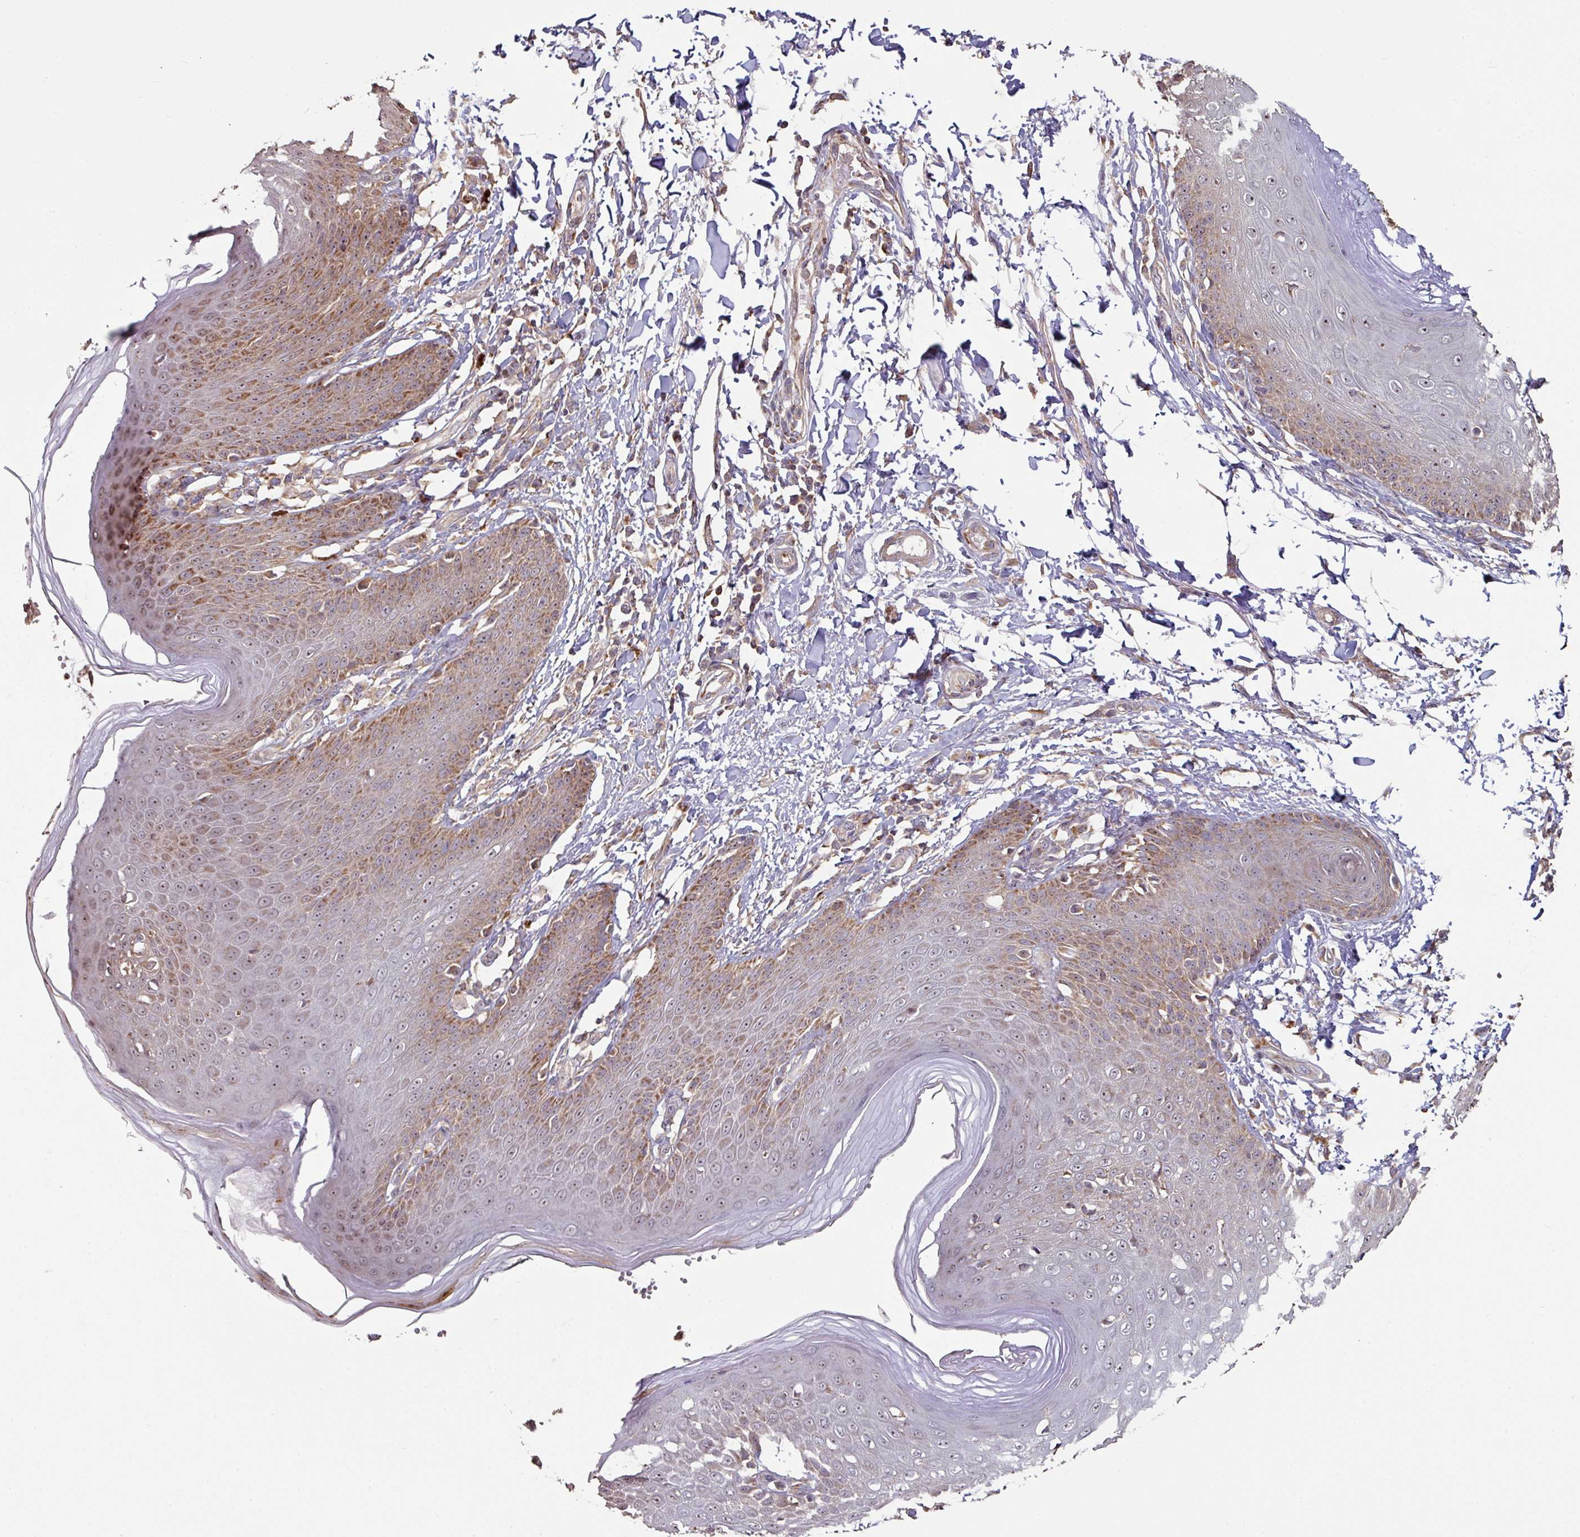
{"staining": {"intensity": "moderate", "quantity": "25%-75%", "location": "cytoplasmic/membranous"}, "tissue": "skin", "cell_type": "Epidermal cells", "image_type": "normal", "snomed": [{"axis": "morphology", "description": "Normal tissue, NOS"}, {"axis": "topography", "description": "Peripheral nerve tissue"}], "caption": "Immunohistochemistry photomicrograph of unremarkable human skin stained for a protein (brown), which displays medium levels of moderate cytoplasmic/membranous expression in approximately 25%-75% of epidermal cells.", "gene": "OR2D3", "patient": {"sex": "male", "age": 51}}